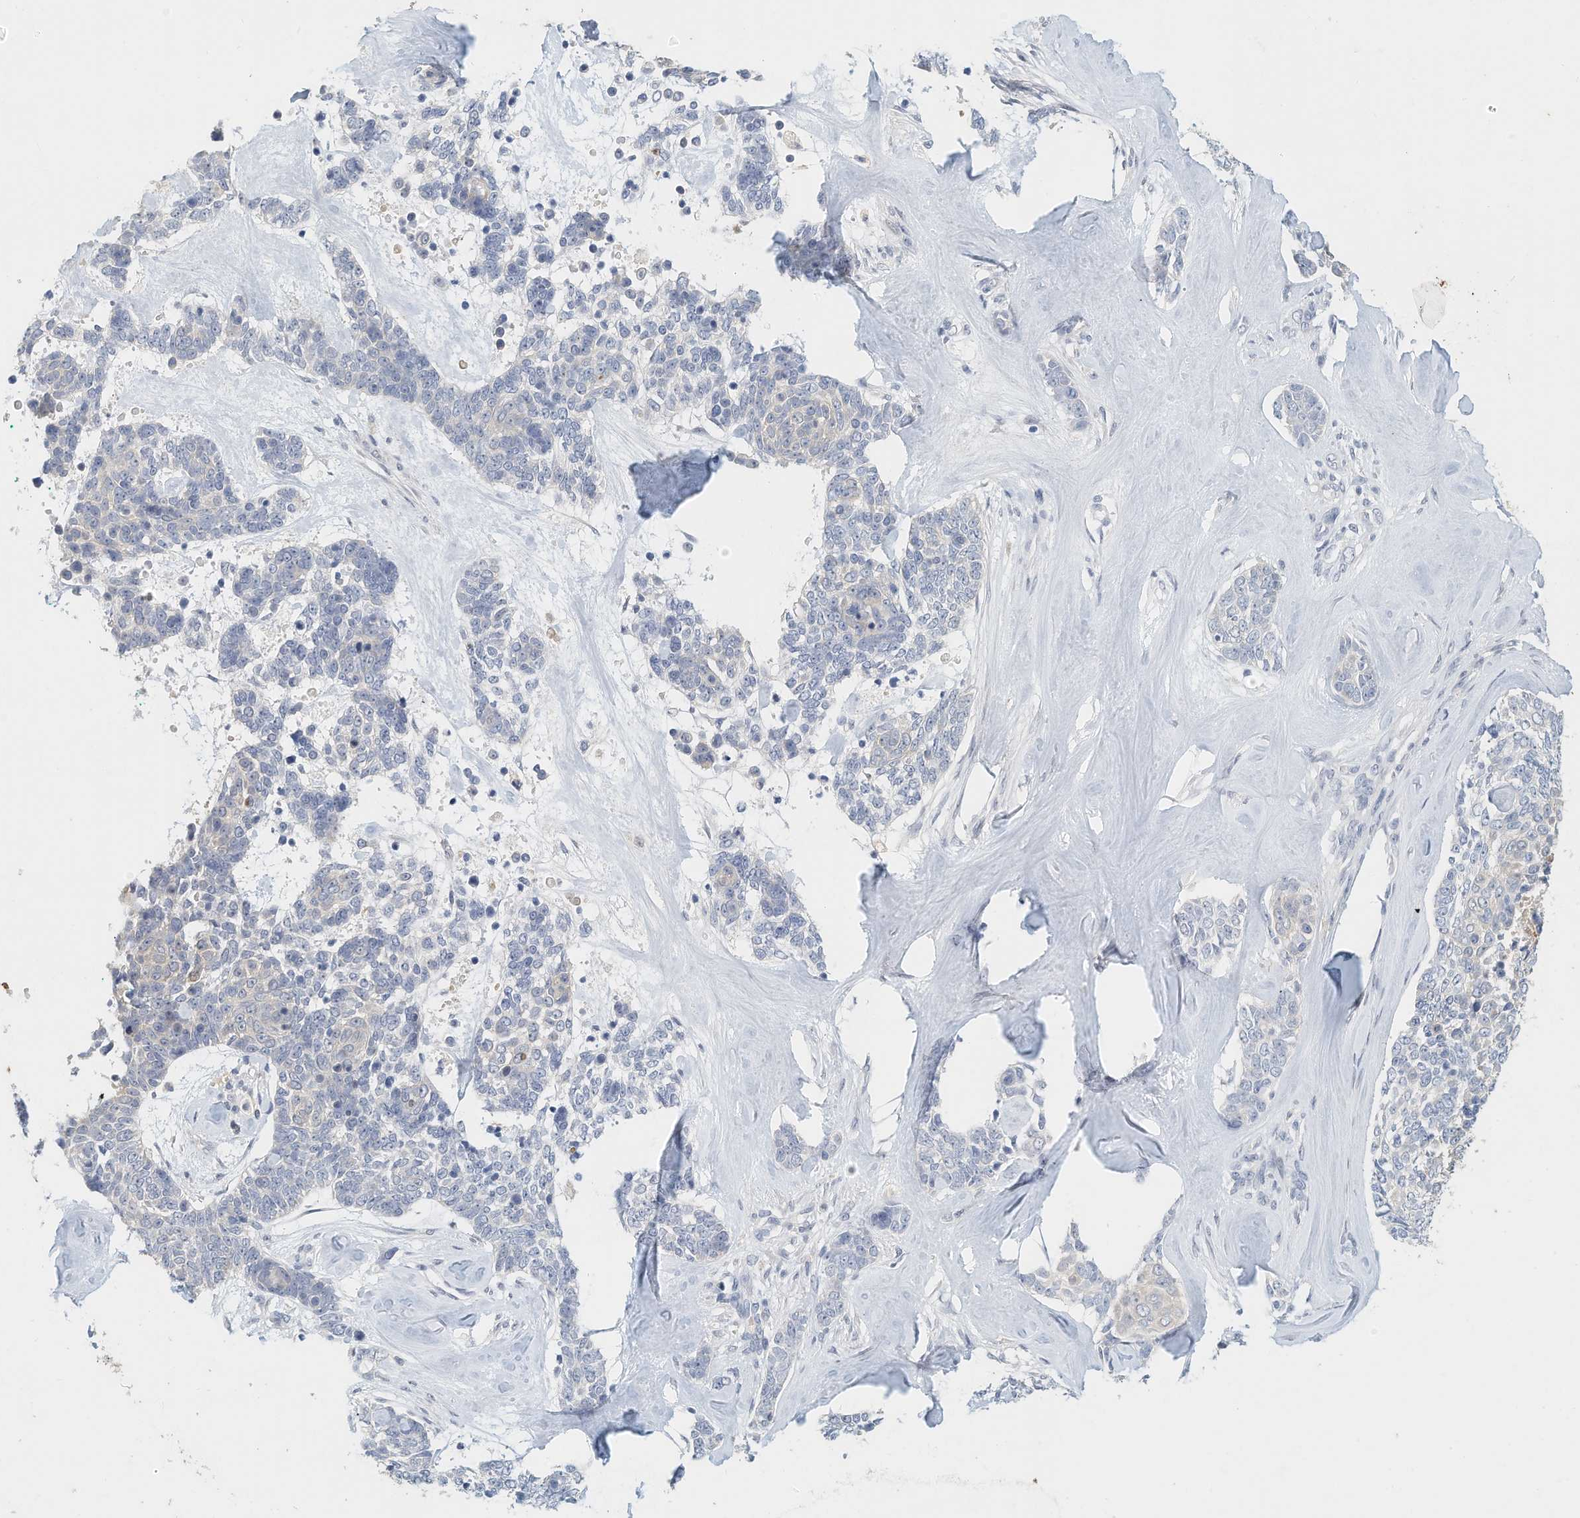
{"staining": {"intensity": "negative", "quantity": "none", "location": "none"}, "tissue": "skin cancer", "cell_type": "Tumor cells", "image_type": "cancer", "snomed": [{"axis": "morphology", "description": "Basal cell carcinoma"}, {"axis": "topography", "description": "Skin"}], "caption": "This is an immunohistochemistry photomicrograph of basal cell carcinoma (skin). There is no staining in tumor cells.", "gene": "MICAL1", "patient": {"sex": "female", "age": 81}}